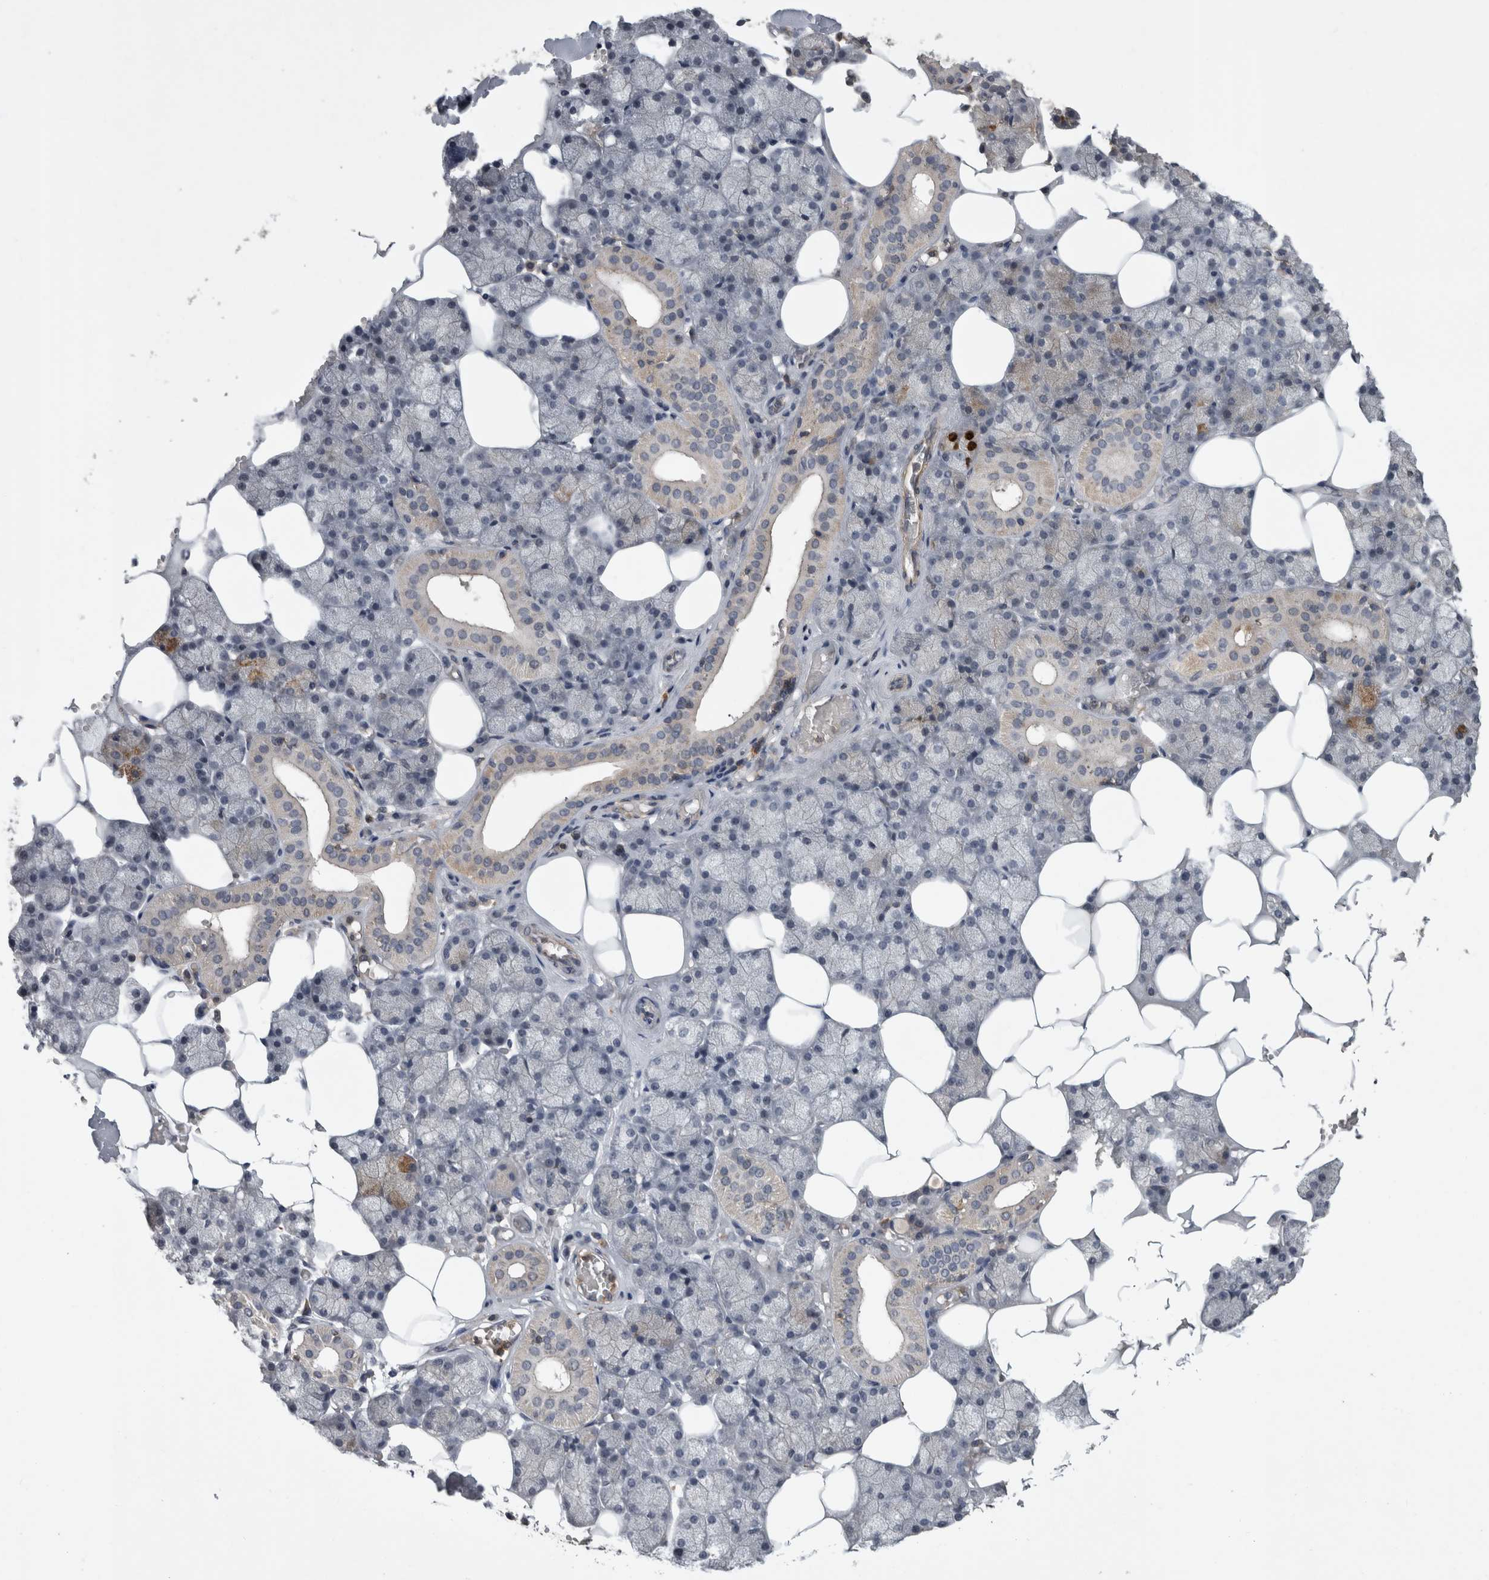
{"staining": {"intensity": "moderate", "quantity": "<25%", "location": "cytoplasmic/membranous"}, "tissue": "salivary gland", "cell_type": "Glandular cells", "image_type": "normal", "snomed": [{"axis": "morphology", "description": "Normal tissue, NOS"}, {"axis": "topography", "description": "Salivary gland"}], "caption": "High-magnification brightfield microscopy of unremarkable salivary gland stained with DAB (3,3'-diaminobenzidine) (brown) and counterstained with hematoxylin (blue). glandular cells exhibit moderate cytoplasmic/membranous staining is identified in approximately<25% of cells.", "gene": "SPATA48", "patient": {"sex": "male", "age": 62}}